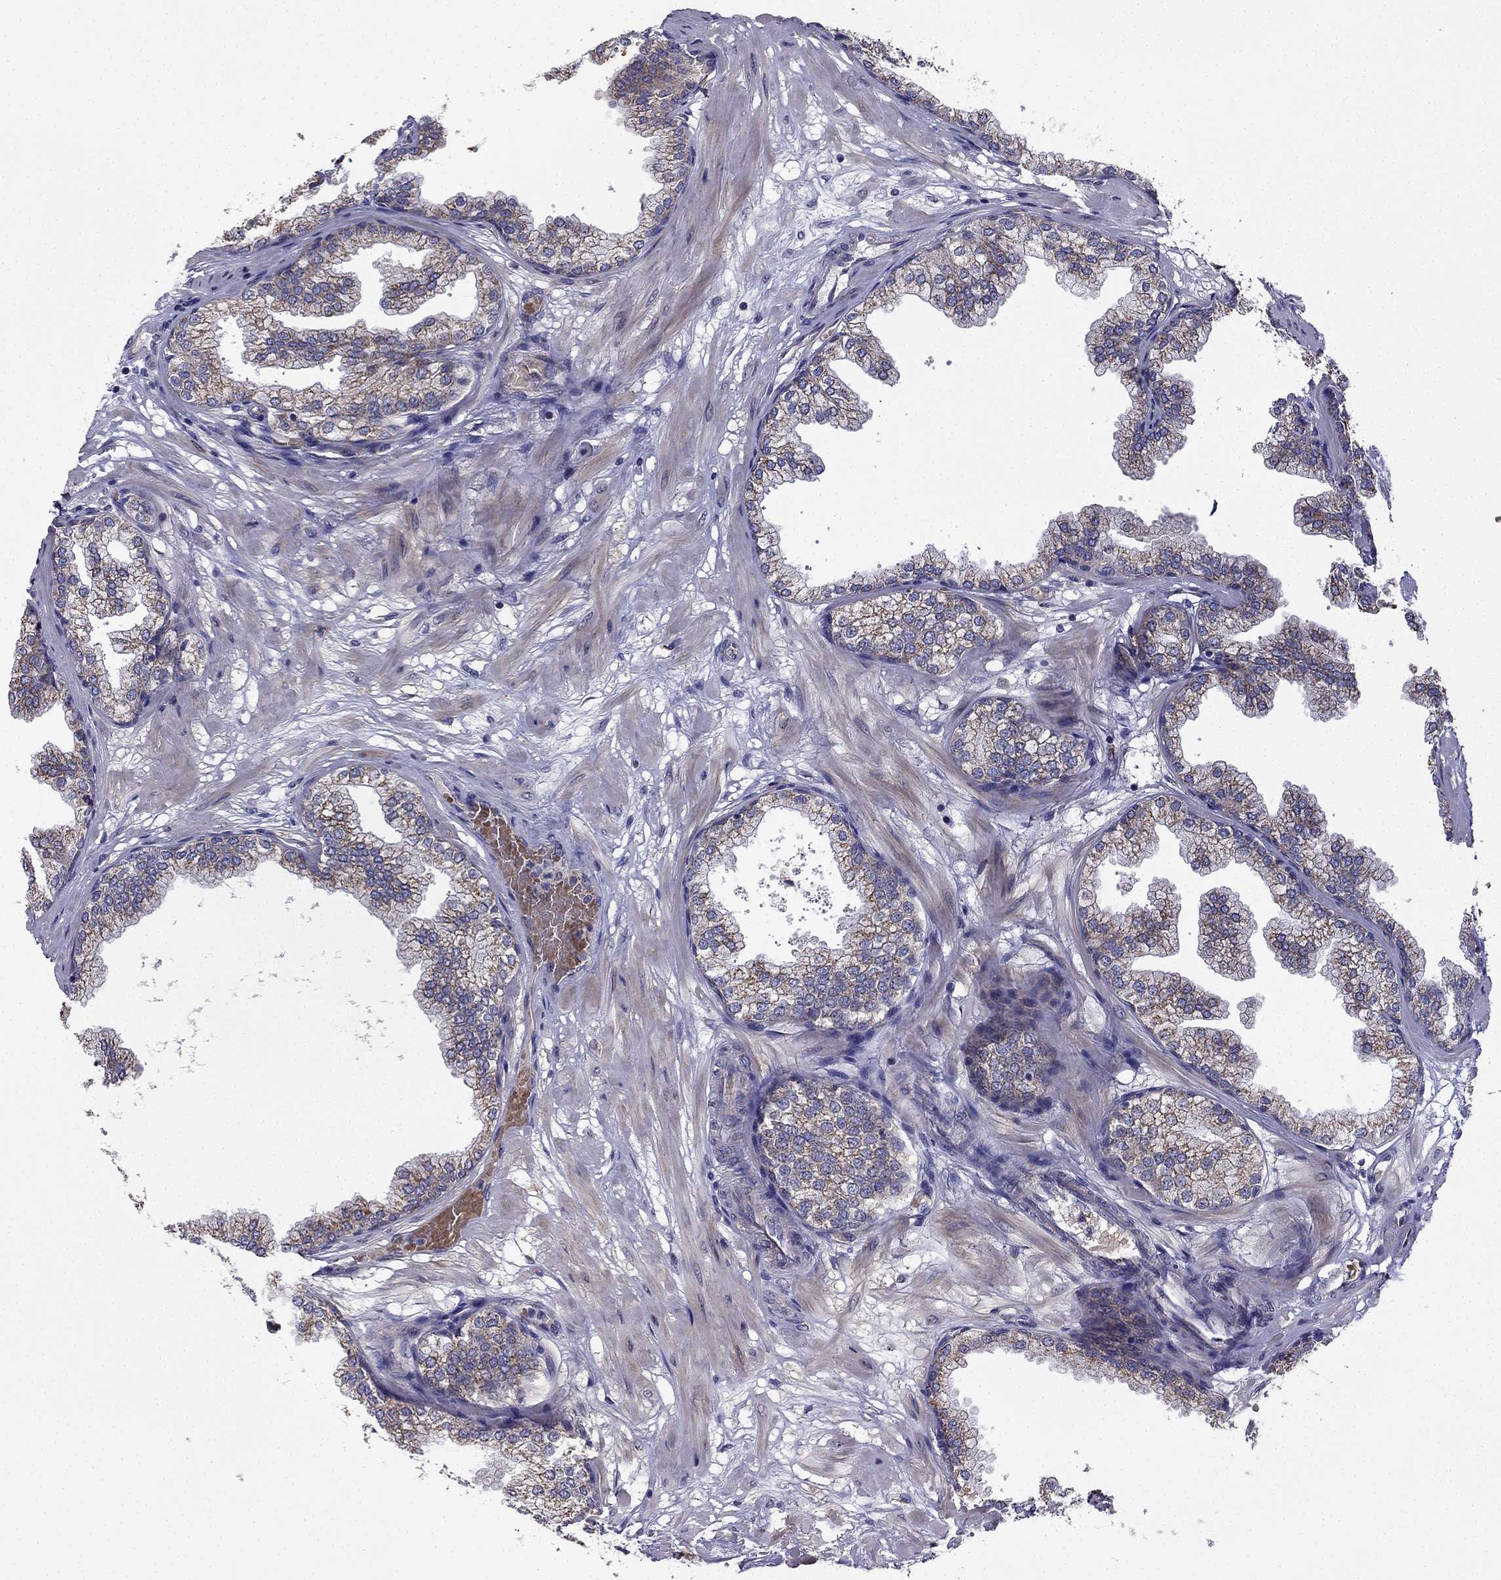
{"staining": {"intensity": "moderate", "quantity": "<25%", "location": "cytoplasmic/membranous"}, "tissue": "prostate", "cell_type": "Glandular cells", "image_type": "normal", "snomed": [{"axis": "morphology", "description": "Normal tissue, NOS"}, {"axis": "topography", "description": "Prostate"}], "caption": "Unremarkable prostate shows moderate cytoplasmic/membranous expression in about <25% of glandular cells, visualized by immunohistochemistry. The protein of interest is shown in brown color, while the nuclei are stained blue.", "gene": "B4GALT7", "patient": {"sex": "male", "age": 37}}